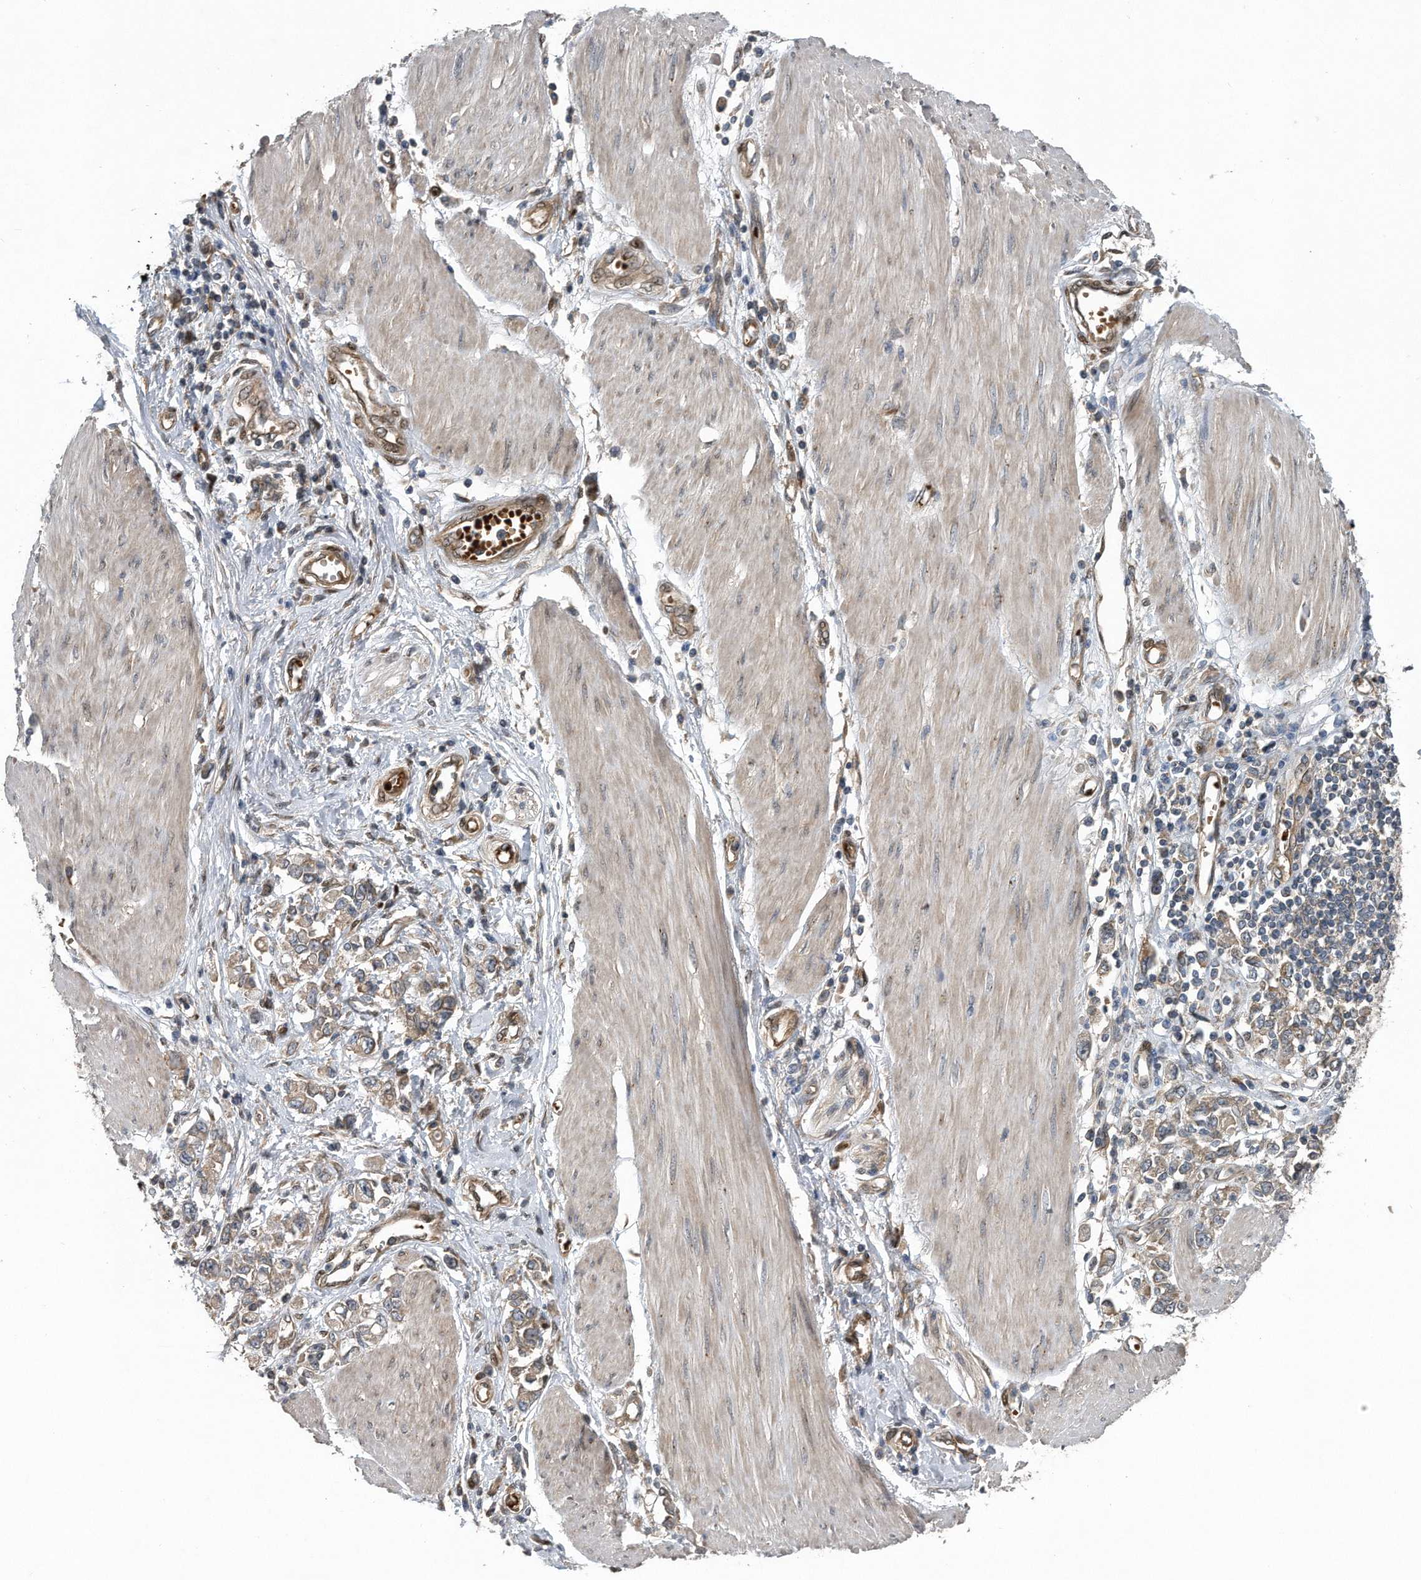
{"staining": {"intensity": "weak", "quantity": ">75%", "location": "cytoplasmic/membranous"}, "tissue": "stomach cancer", "cell_type": "Tumor cells", "image_type": "cancer", "snomed": [{"axis": "morphology", "description": "Adenocarcinoma, NOS"}, {"axis": "topography", "description": "Stomach"}], "caption": "Protein positivity by immunohistochemistry shows weak cytoplasmic/membranous expression in about >75% of tumor cells in adenocarcinoma (stomach).", "gene": "ZNF79", "patient": {"sex": "female", "age": 76}}